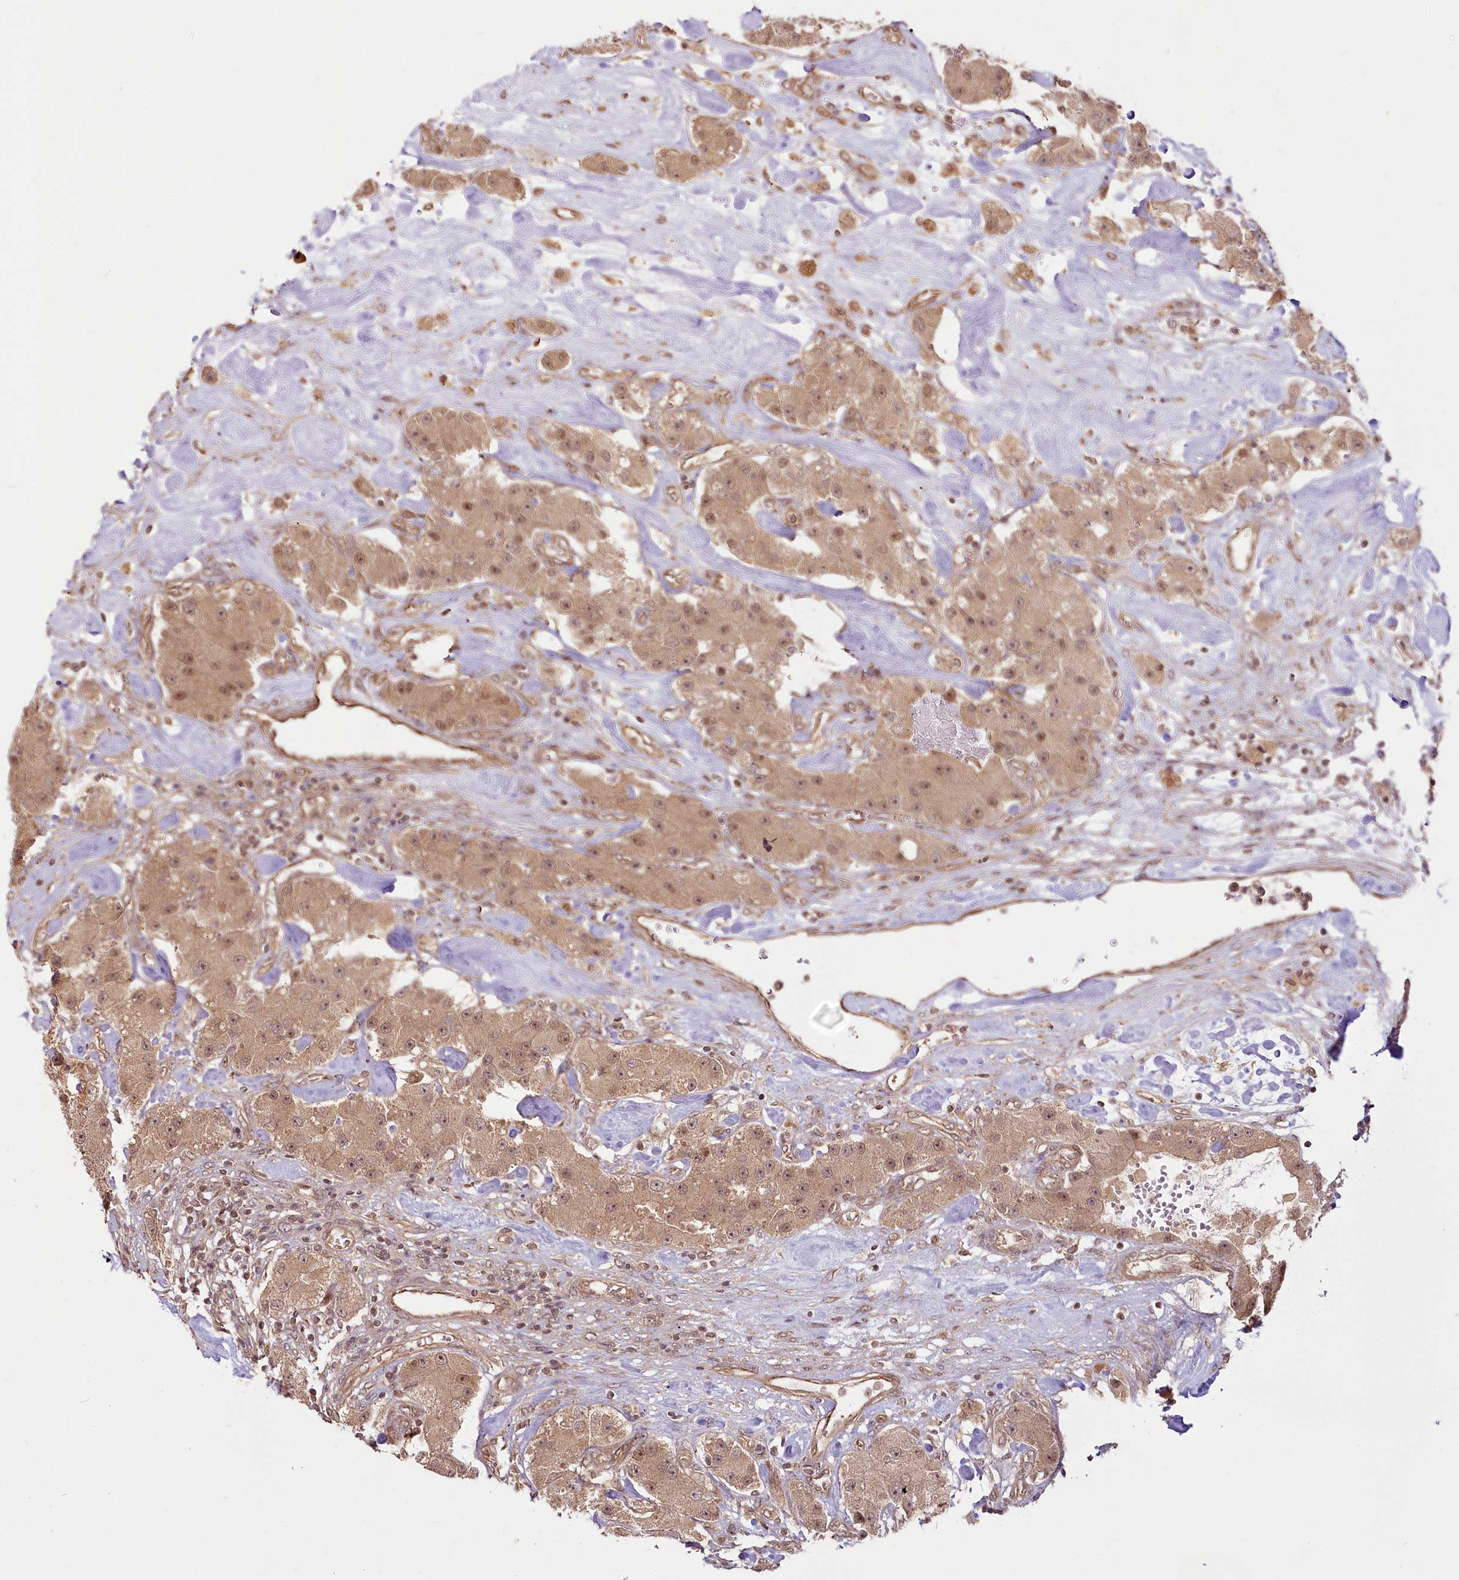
{"staining": {"intensity": "moderate", "quantity": ">75%", "location": "cytoplasmic/membranous,nuclear"}, "tissue": "carcinoid", "cell_type": "Tumor cells", "image_type": "cancer", "snomed": [{"axis": "morphology", "description": "Carcinoid, malignant, NOS"}, {"axis": "topography", "description": "Pancreas"}], "caption": "The histopathology image displays immunohistochemical staining of carcinoid. There is moderate cytoplasmic/membranous and nuclear staining is present in approximately >75% of tumor cells. (DAB (3,3'-diaminobenzidine) = brown stain, brightfield microscopy at high magnification).", "gene": "R3HDM2", "patient": {"sex": "male", "age": 41}}